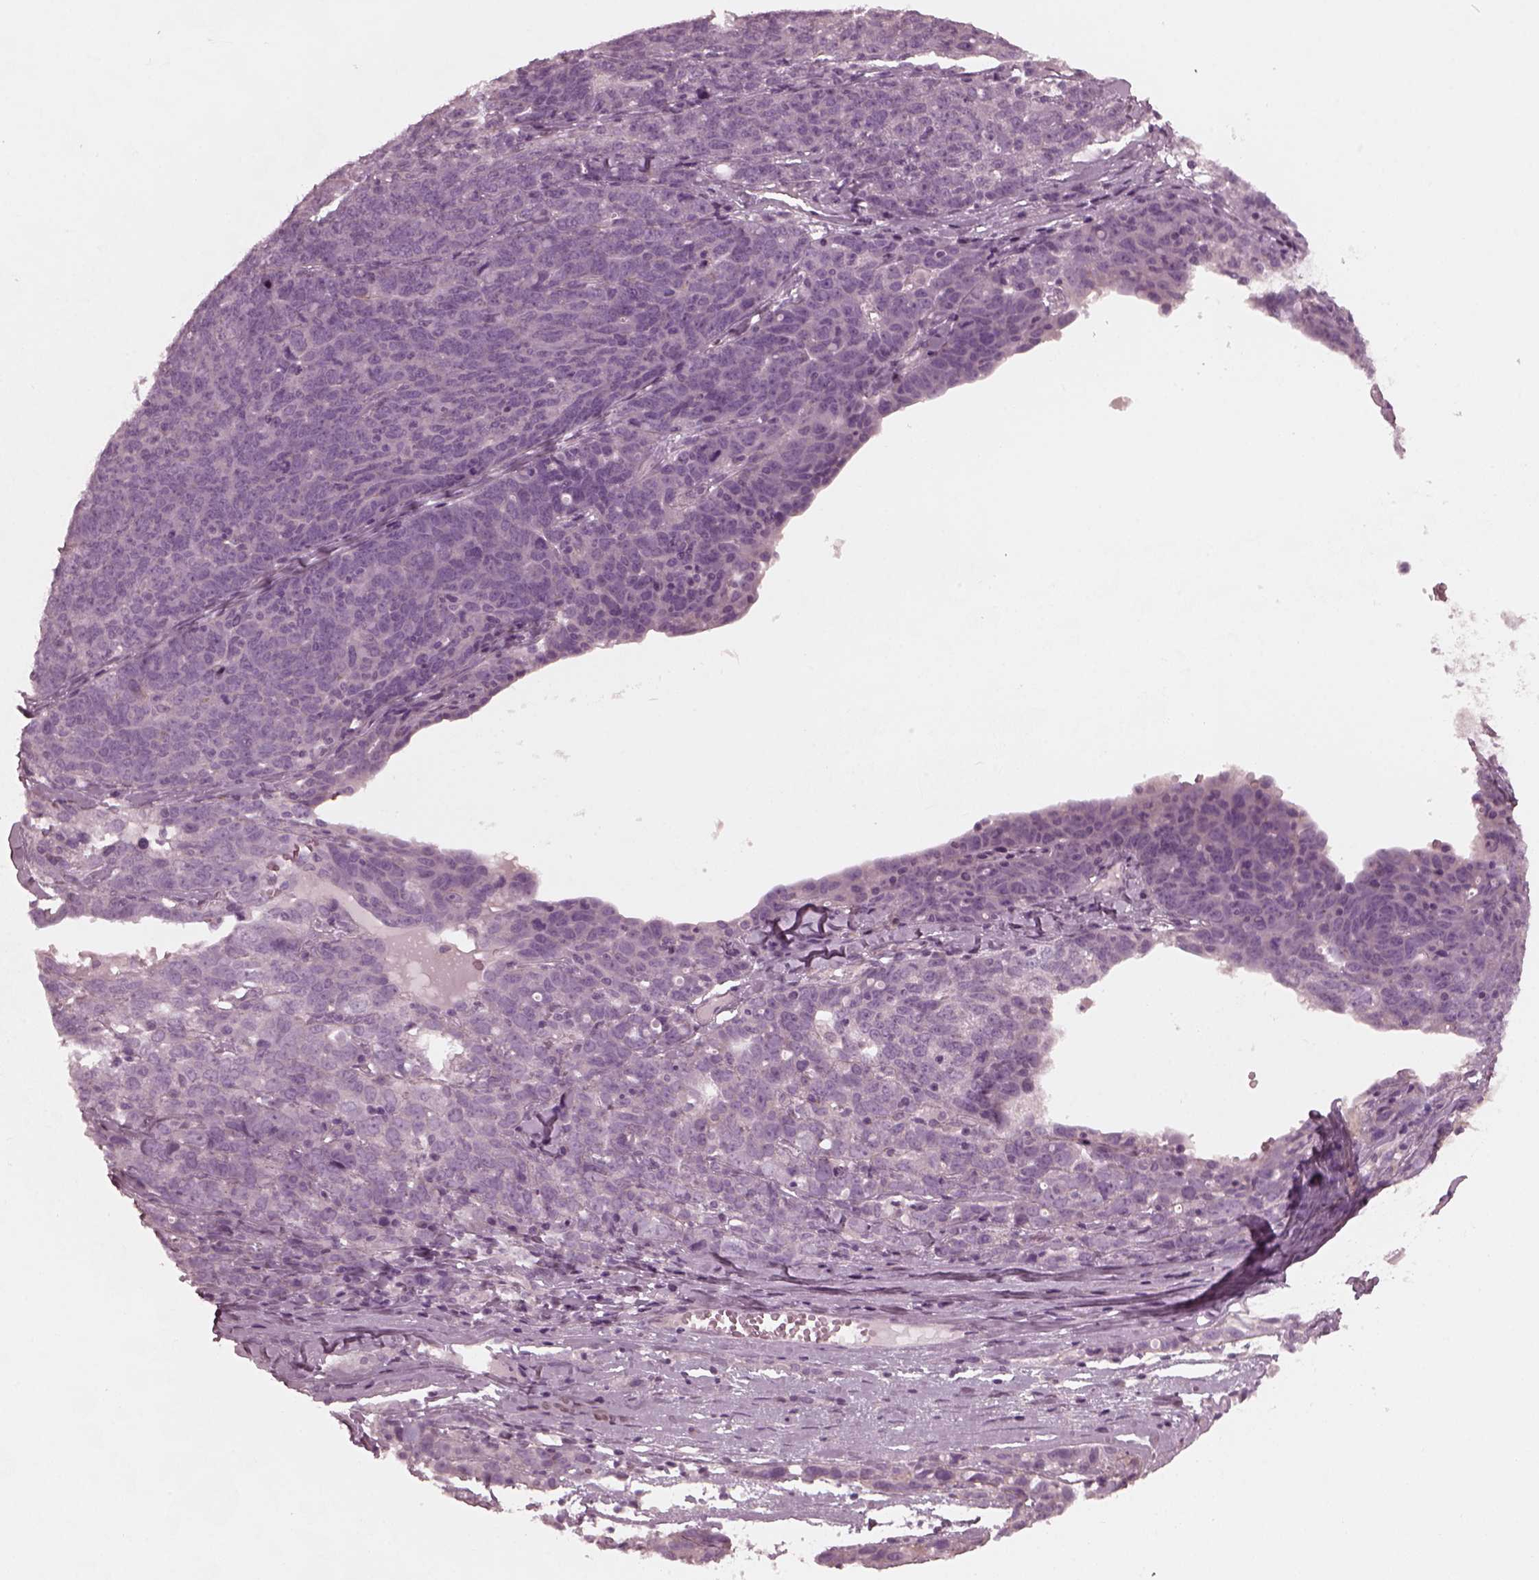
{"staining": {"intensity": "negative", "quantity": "none", "location": "none"}, "tissue": "ovarian cancer", "cell_type": "Tumor cells", "image_type": "cancer", "snomed": [{"axis": "morphology", "description": "Cystadenocarcinoma, serous, NOS"}, {"axis": "topography", "description": "Ovary"}], "caption": "Tumor cells show no significant protein staining in serous cystadenocarcinoma (ovarian).", "gene": "KIF6", "patient": {"sex": "female", "age": 71}}